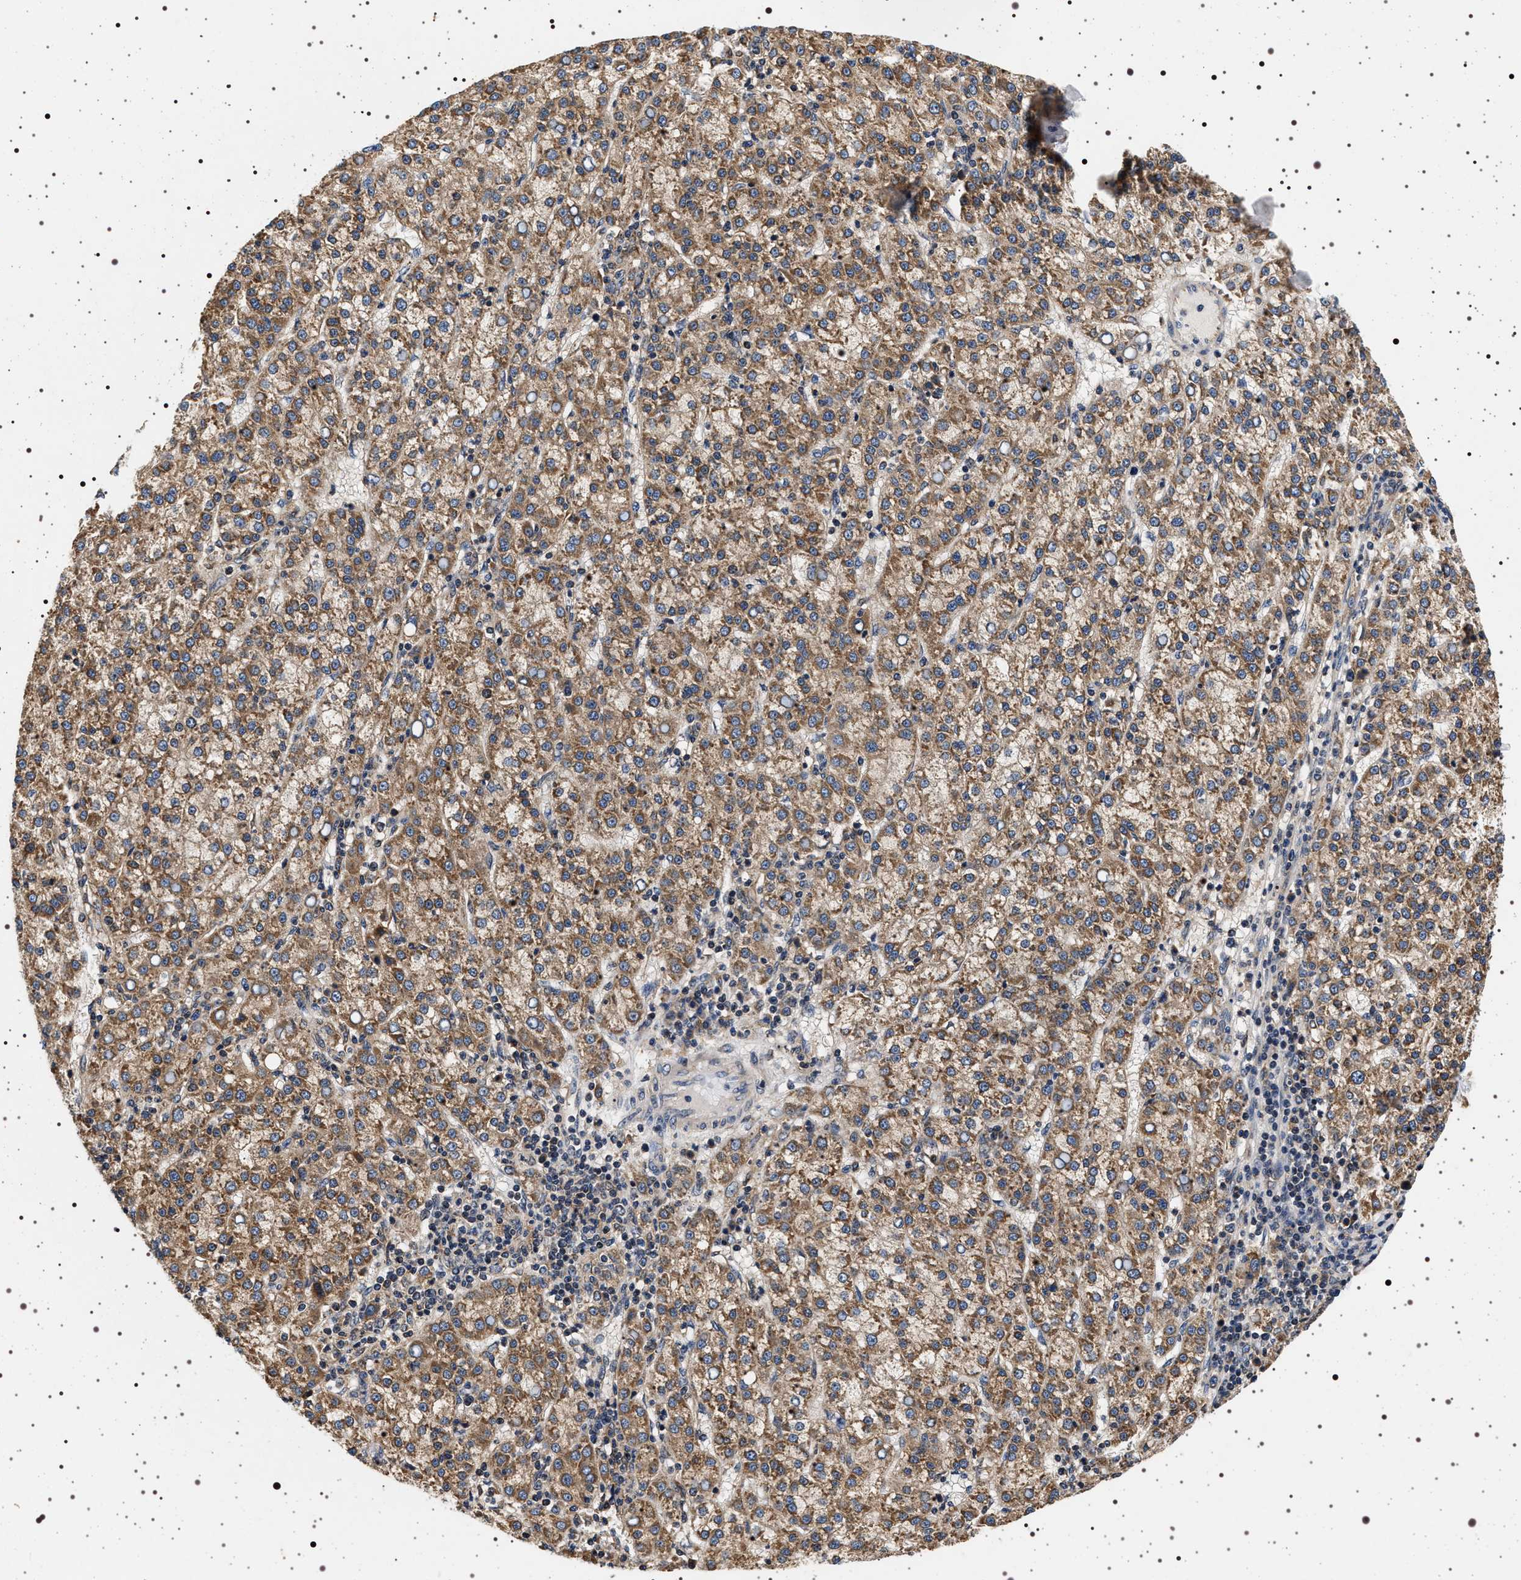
{"staining": {"intensity": "moderate", "quantity": ">75%", "location": "cytoplasmic/membranous"}, "tissue": "liver cancer", "cell_type": "Tumor cells", "image_type": "cancer", "snomed": [{"axis": "morphology", "description": "Carcinoma, Hepatocellular, NOS"}, {"axis": "topography", "description": "Liver"}], "caption": "Immunohistochemical staining of human liver cancer (hepatocellular carcinoma) demonstrates moderate cytoplasmic/membranous protein staining in about >75% of tumor cells.", "gene": "DCBLD2", "patient": {"sex": "female", "age": 58}}